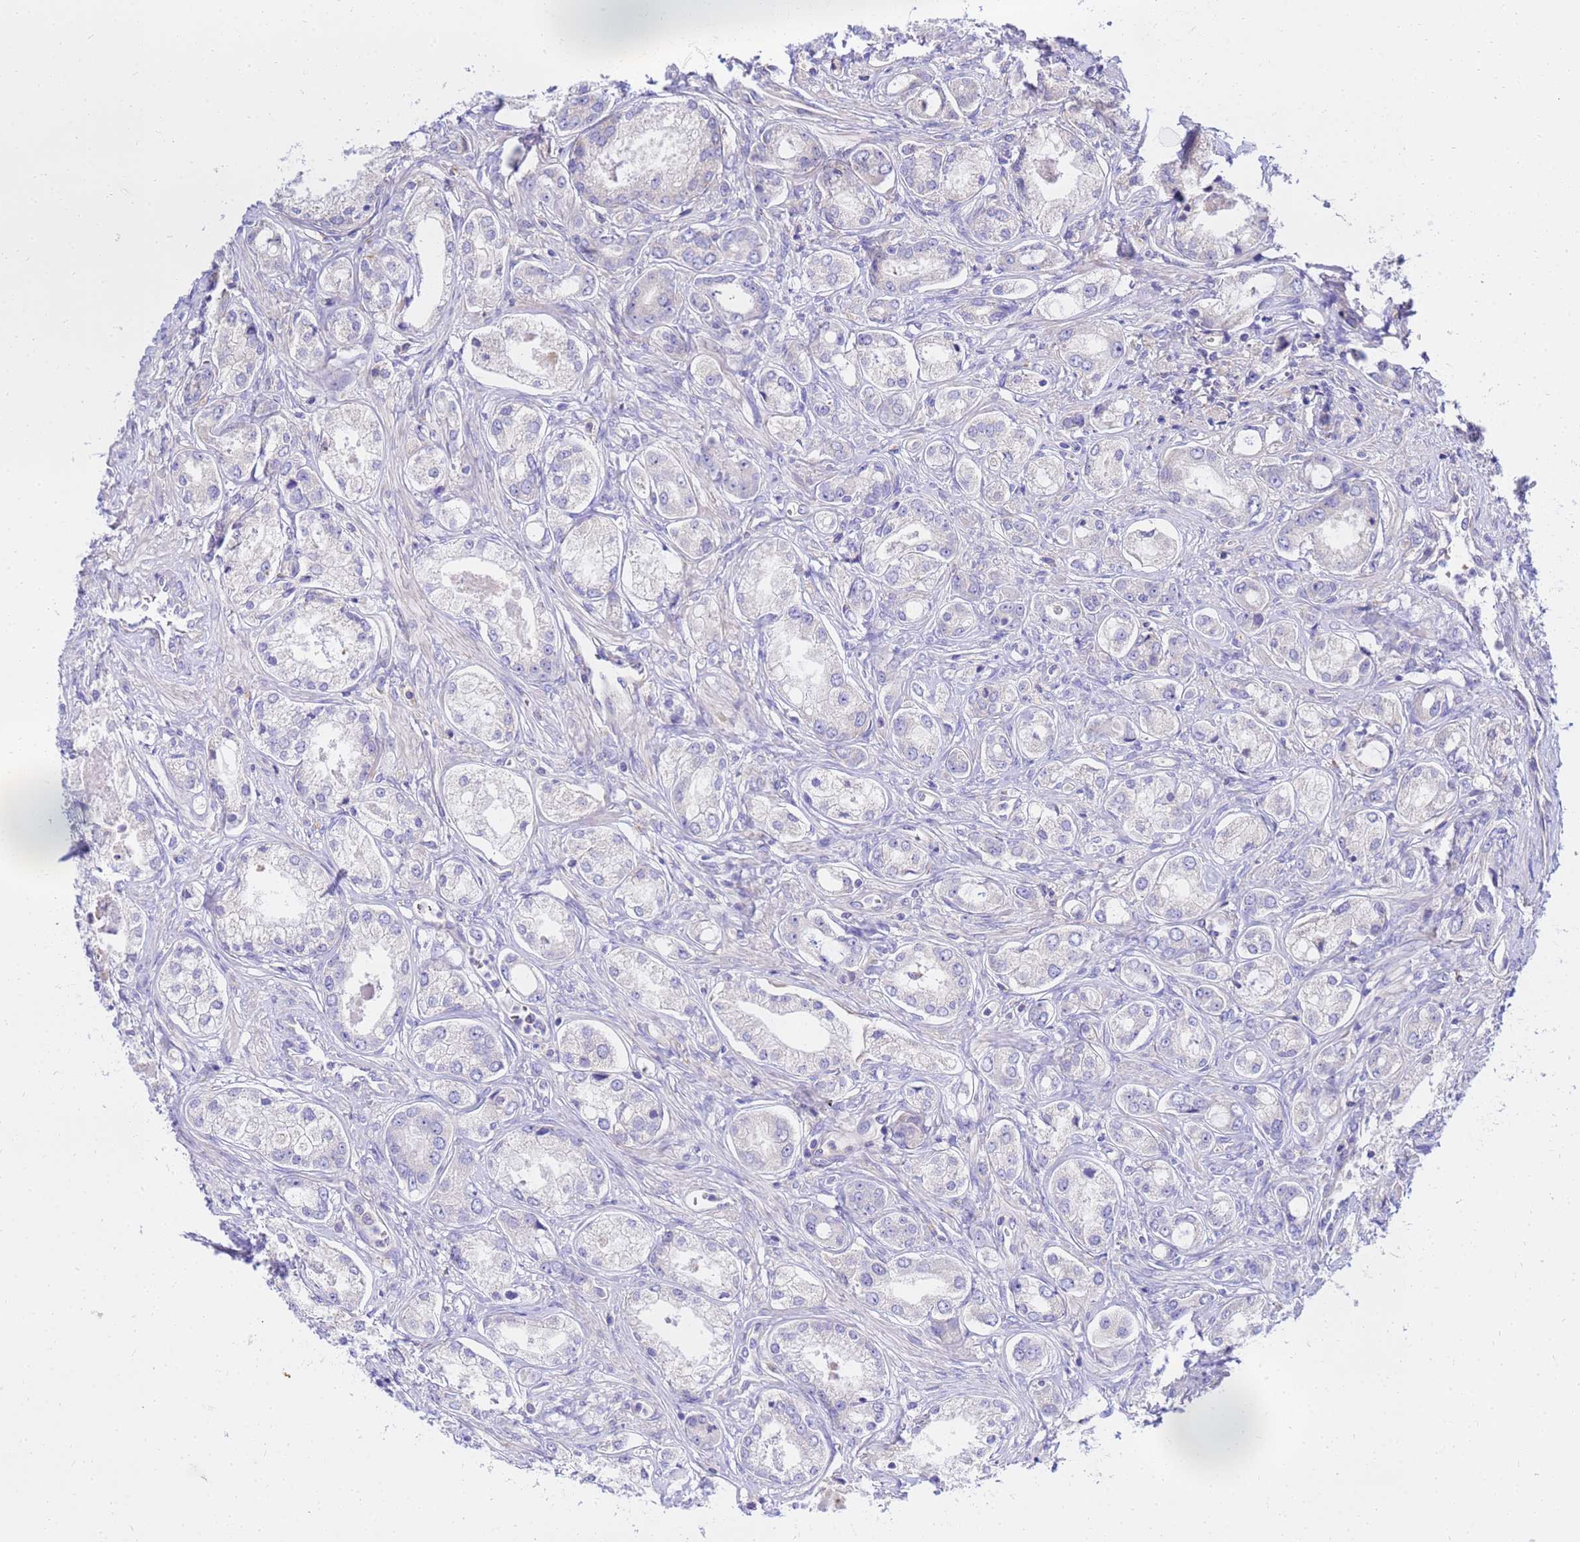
{"staining": {"intensity": "negative", "quantity": "none", "location": "none"}, "tissue": "prostate cancer", "cell_type": "Tumor cells", "image_type": "cancer", "snomed": [{"axis": "morphology", "description": "Adenocarcinoma, Low grade"}, {"axis": "topography", "description": "Prostate"}], "caption": "Immunohistochemistry histopathology image of neoplastic tissue: adenocarcinoma (low-grade) (prostate) stained with DAB displays no significant protein staining in tumor cells.", "gene": "HERC5", "patient": {"sex": "male", "age": 68}}